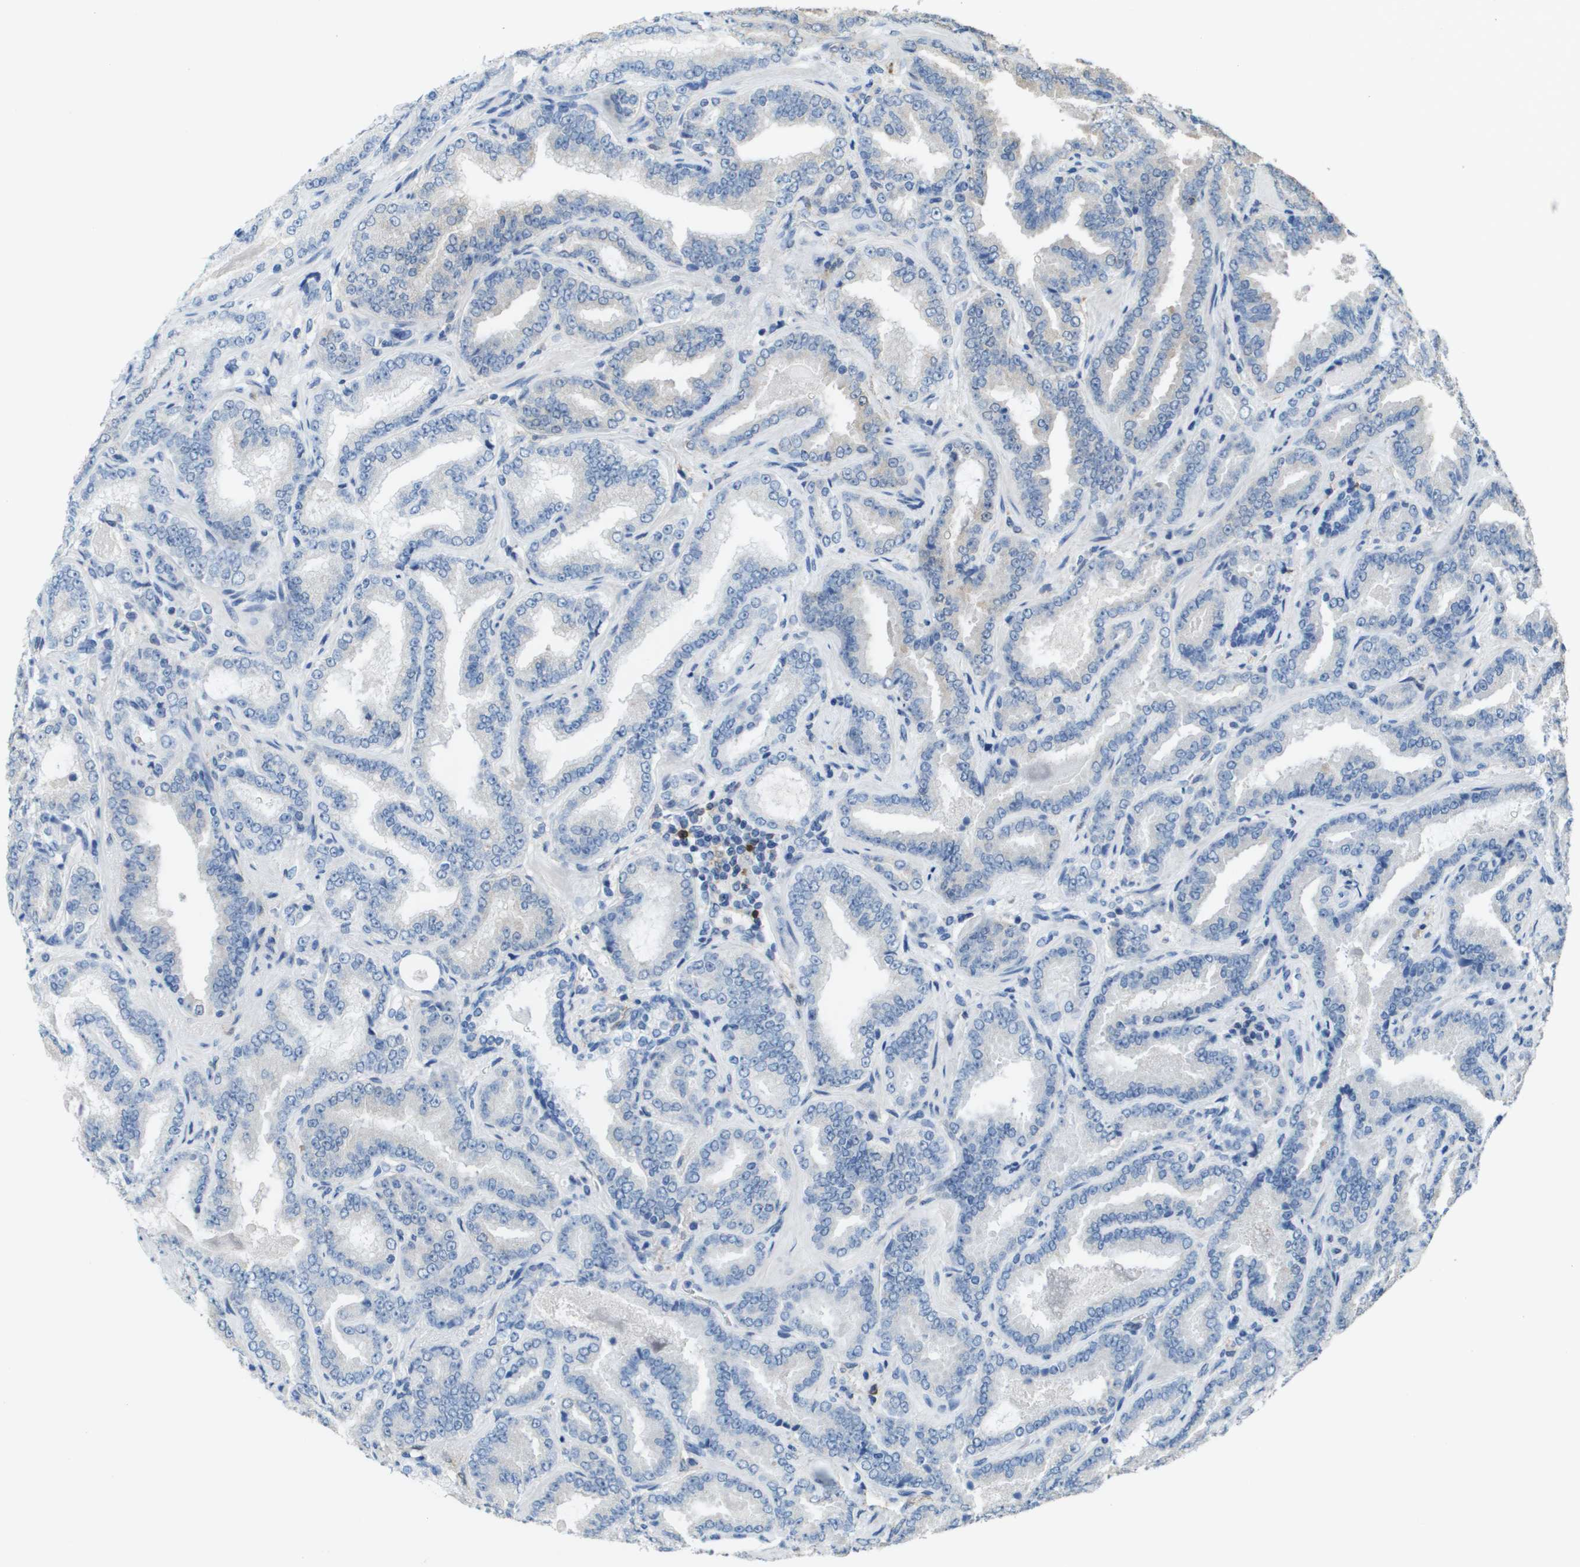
{"staining": {"intensity": "negative", "quantity": "none", "location": "none"}, "tissue": "prostate cancer", "cell_type": "Tumor cells", "image_type": "cancer", "snomed": [{"axis": "morphology", "description": "Adenocarcinoma, Low grade"}, {"axis": "topography", "description": "Prostate"}], "caption": "Immunohistochemistry of human adenocarcinoma (low-grade) (prostate) reveals no staining in tumor cells.", "gene": "FABP5", "patient": {"sex": "male", "age": 60}}